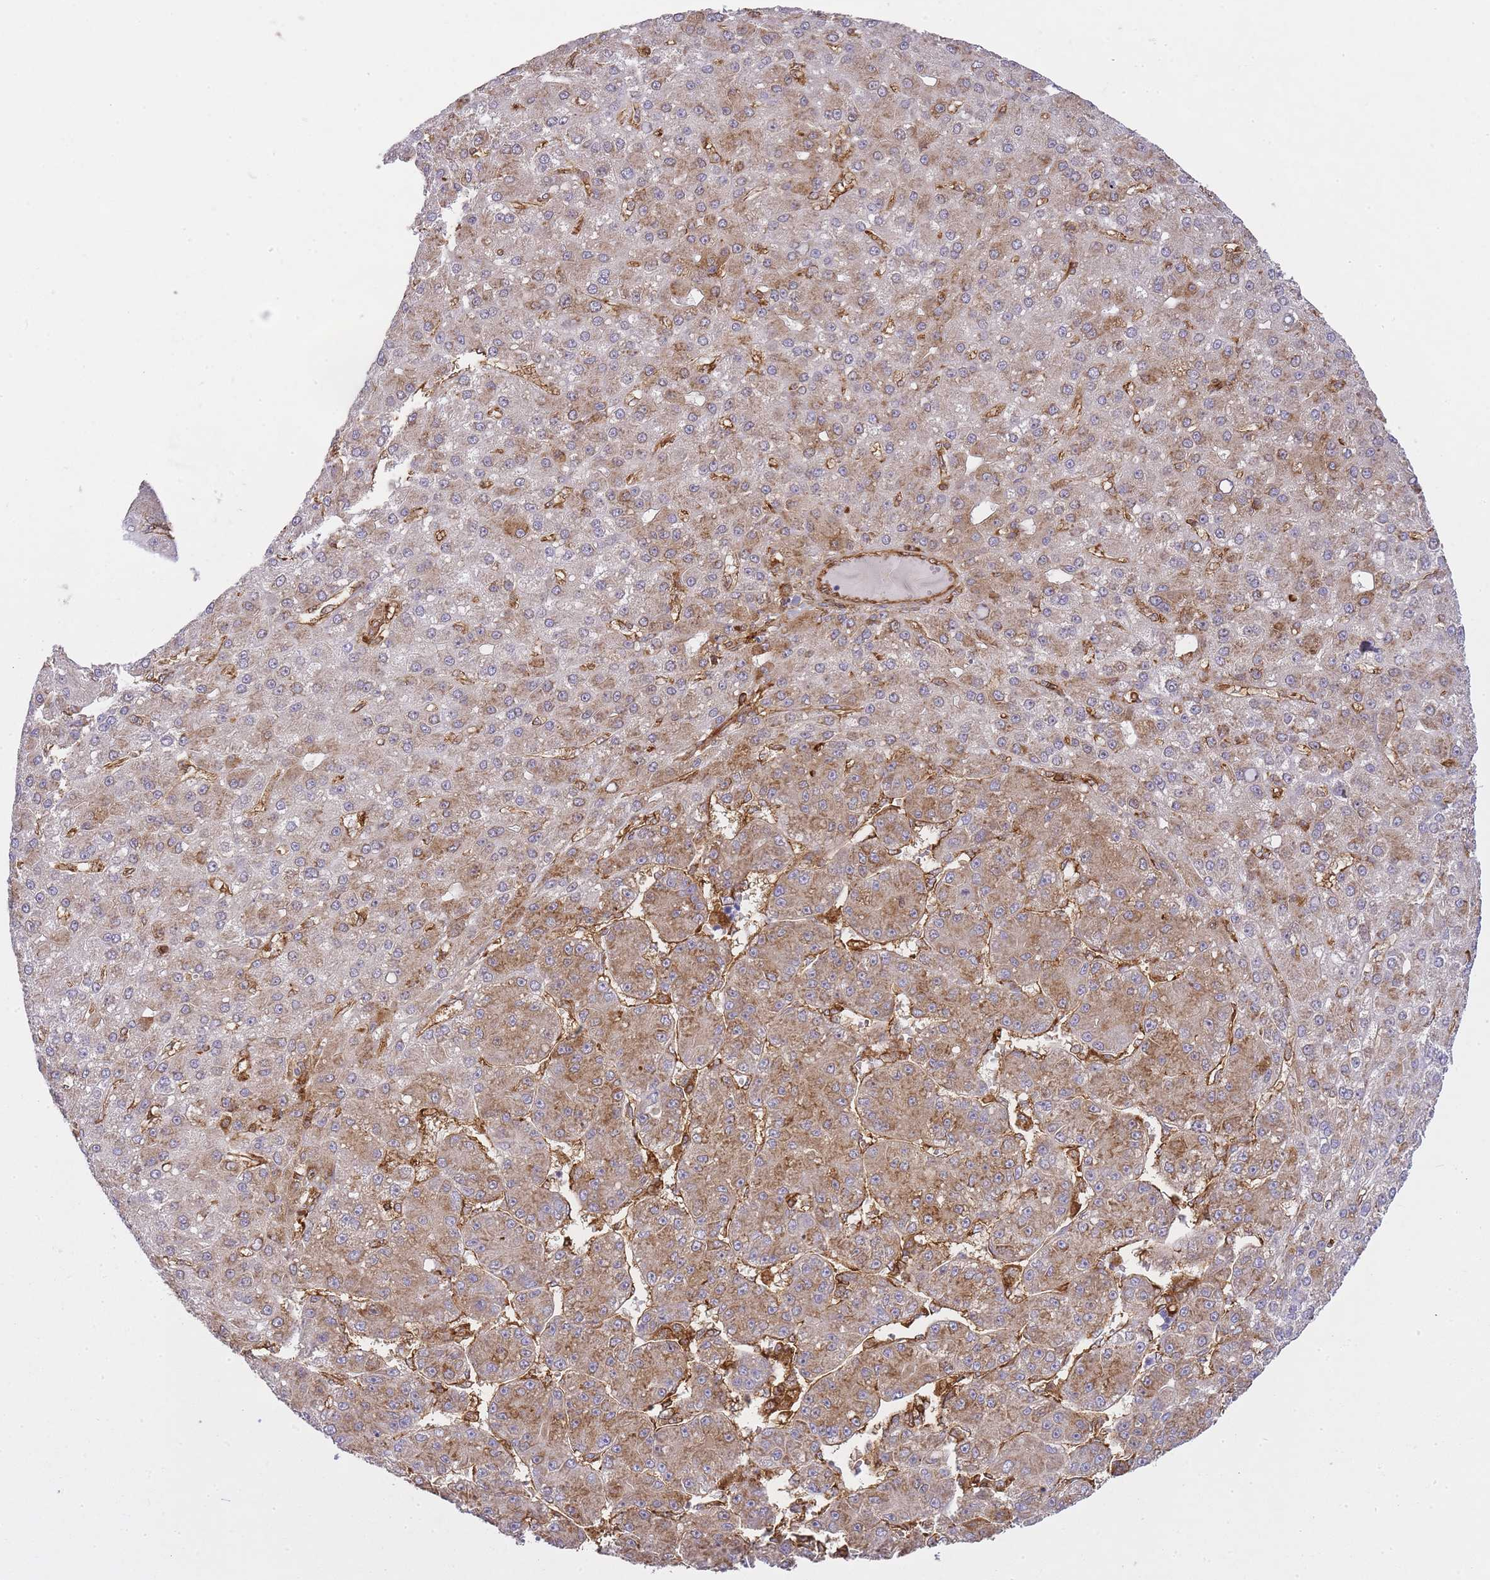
{"staining": {"intensity": "moderate", "quantity": "25%-75%", "location": "cytoplasmic/membranous"}, "tissue": "liver cancer", "cell_type": "Tumor cells", "image_type": "cancer", "snomed": [{"axis": "morphology", "description": "Carcinoma, Hepatocellular, NOS"}, {"axis": "topography", "description": "Liver"}], "caption": "IHC of human liver hepatocellular carcinoma exhibits medium levels of moderate cytoplasmic/membranous positivity in approximately 25%-75% of tumor cells.", "gene": "MSN", "patient": {"sex": "male", "age": 67}}